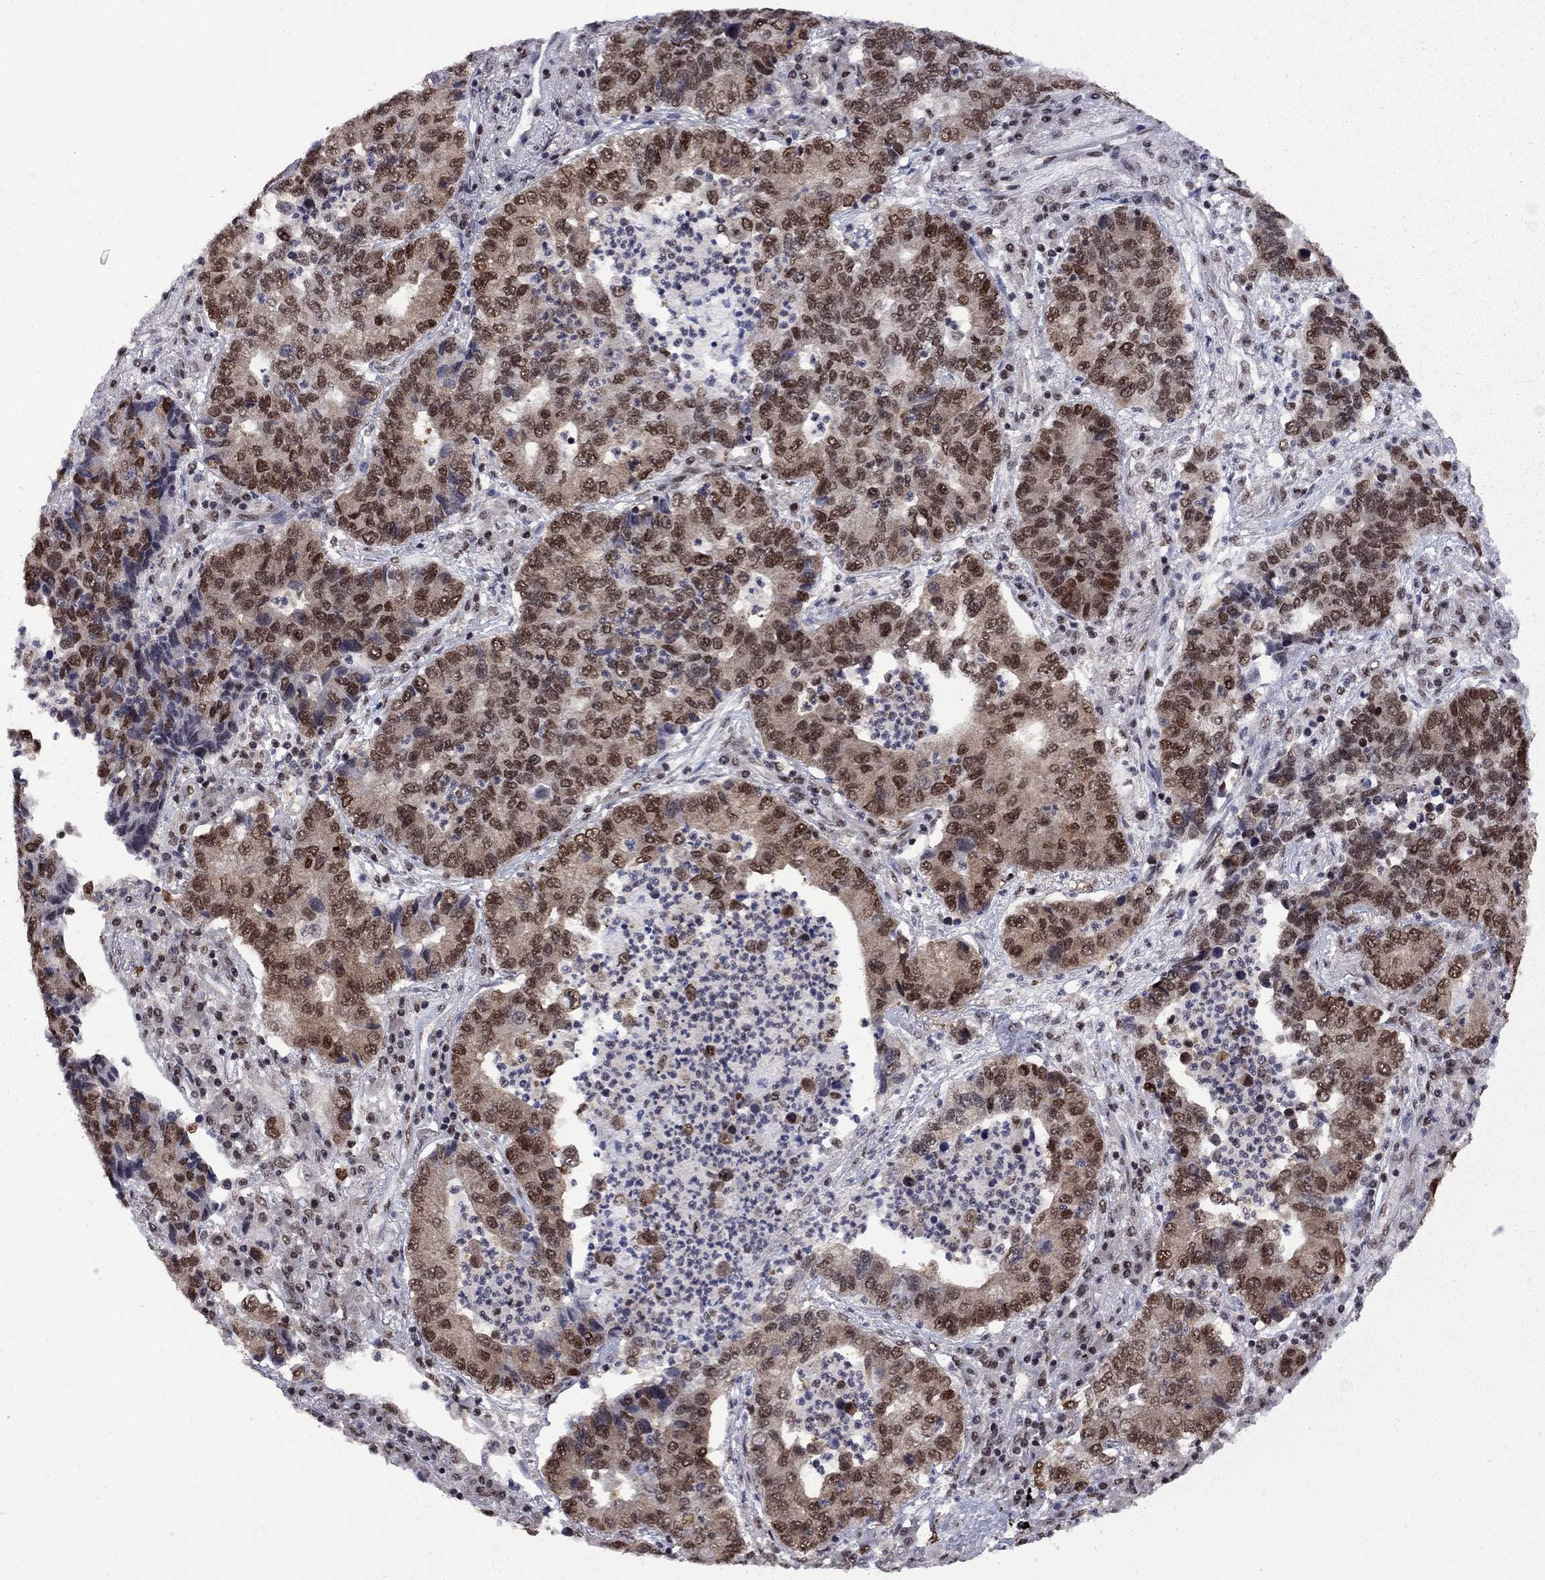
{"staining": {"intensity": "strong", "quantity": ">75%", "location": "nuclear"}, "tissue": "lung cancer", "cell_type": "Tumor cells", "image_type": "cancer", "snomed": [{"axis": "morphology", "description": "Adenocarcinoma, NOS"}, {"axis": "topography", "description": "Lung"}], "caption": "IHC (DAB) staining of human lung adenocarcinoma reveals strong nuclear protein staining in about >75% of tumor cells. The staining is performed using DAB brown chromogen to label protein expression. The nuclei are counter-stained blue using hematoxylin.", "gene": "MED25", "patient": {"sex": "female", "age": 57}}